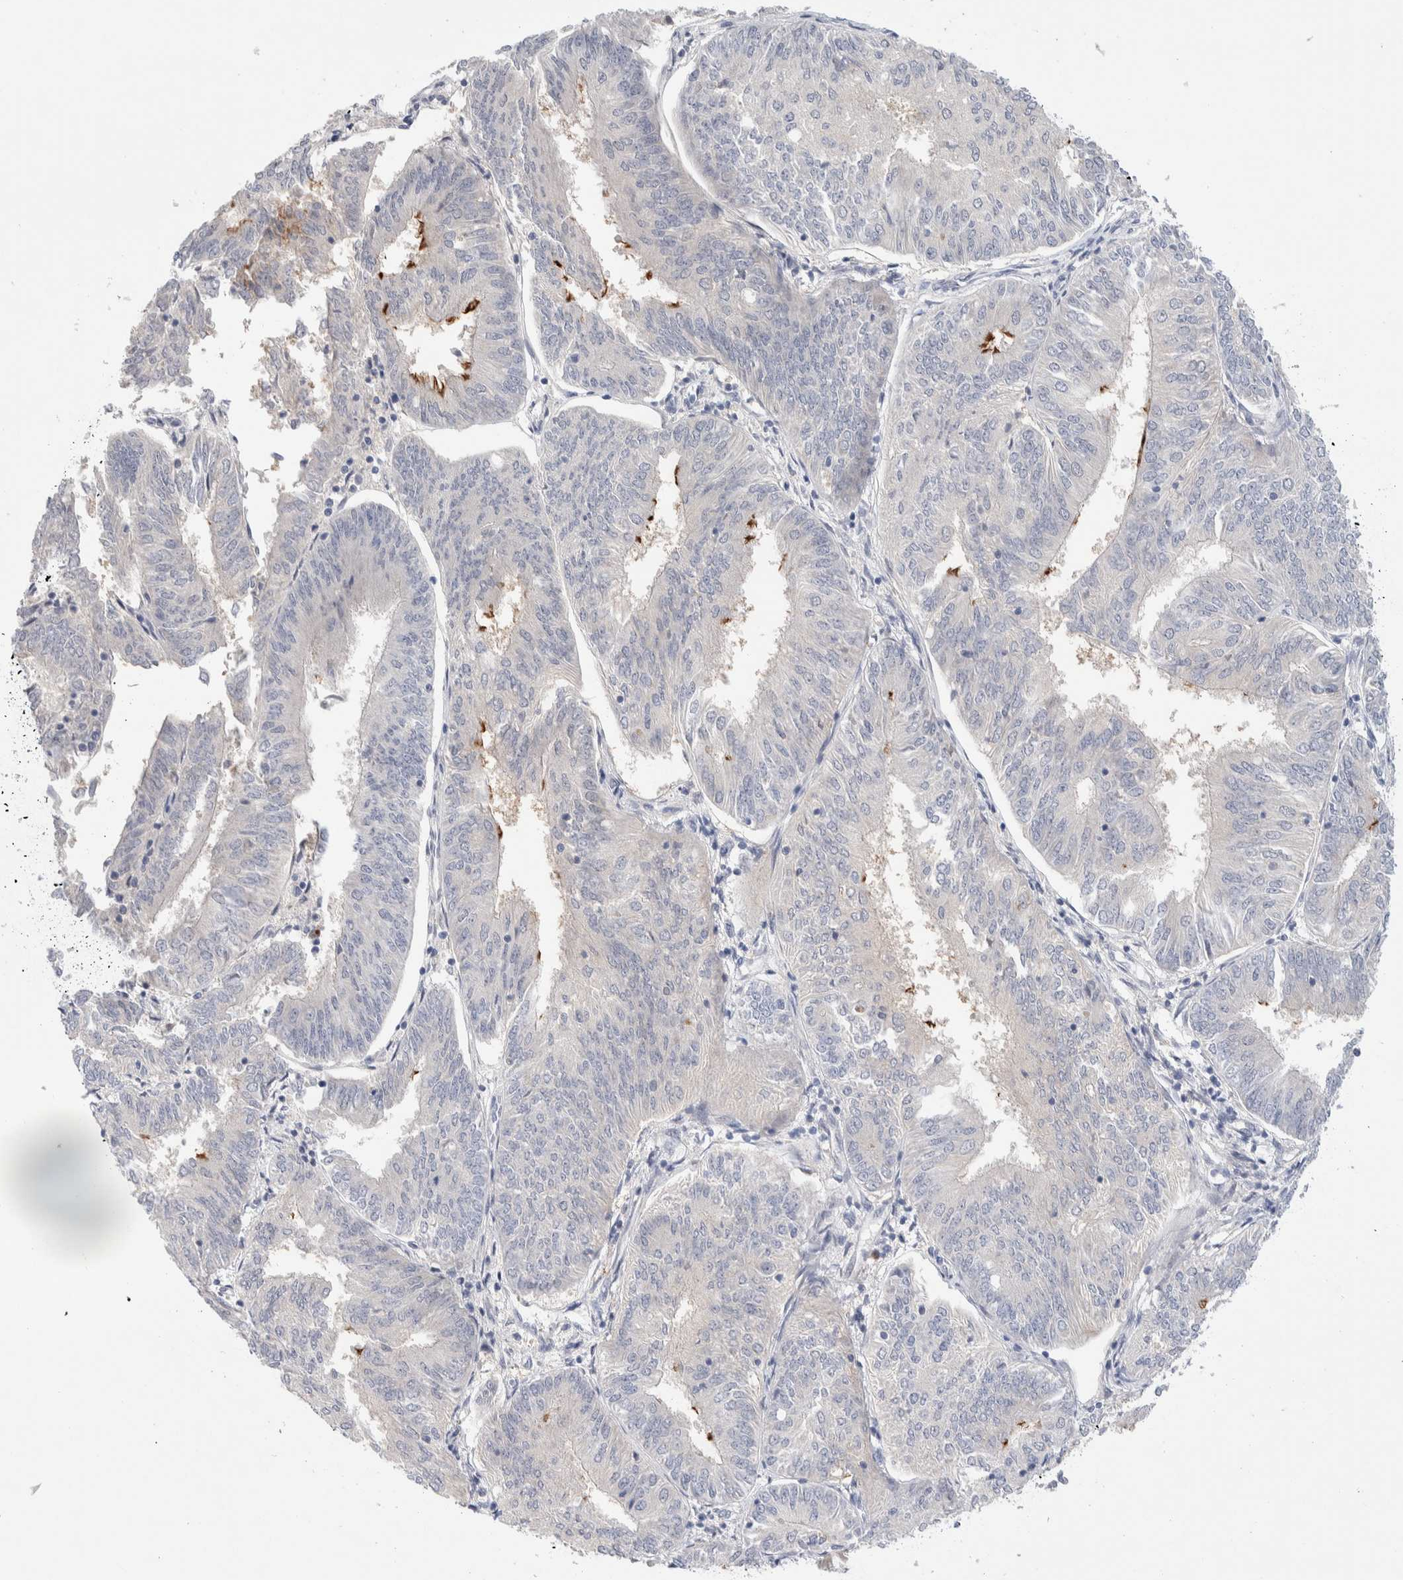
{"staining": {"intensity": "strong", "quantity": "<25%", "location": "cytoplasmic/membranous"}, "tissue": "endometrial cancer", "cell_type": "Tumor cells", "image_type": "cancer", "snomed": [{"axis": "morphology", "description": "Adenocarcinoma, NOS"}, {"axis": "topography", "description": "Endometrium"}], "caption": "The micrograph displays immunohistochemical staining of endometrial cancer. There is strong cytoplasmic/membranous positivity is seen in about <25% of tumor cells.", "gene": "DNAJB6", "patient": {"sex": "female", "age": 58}}